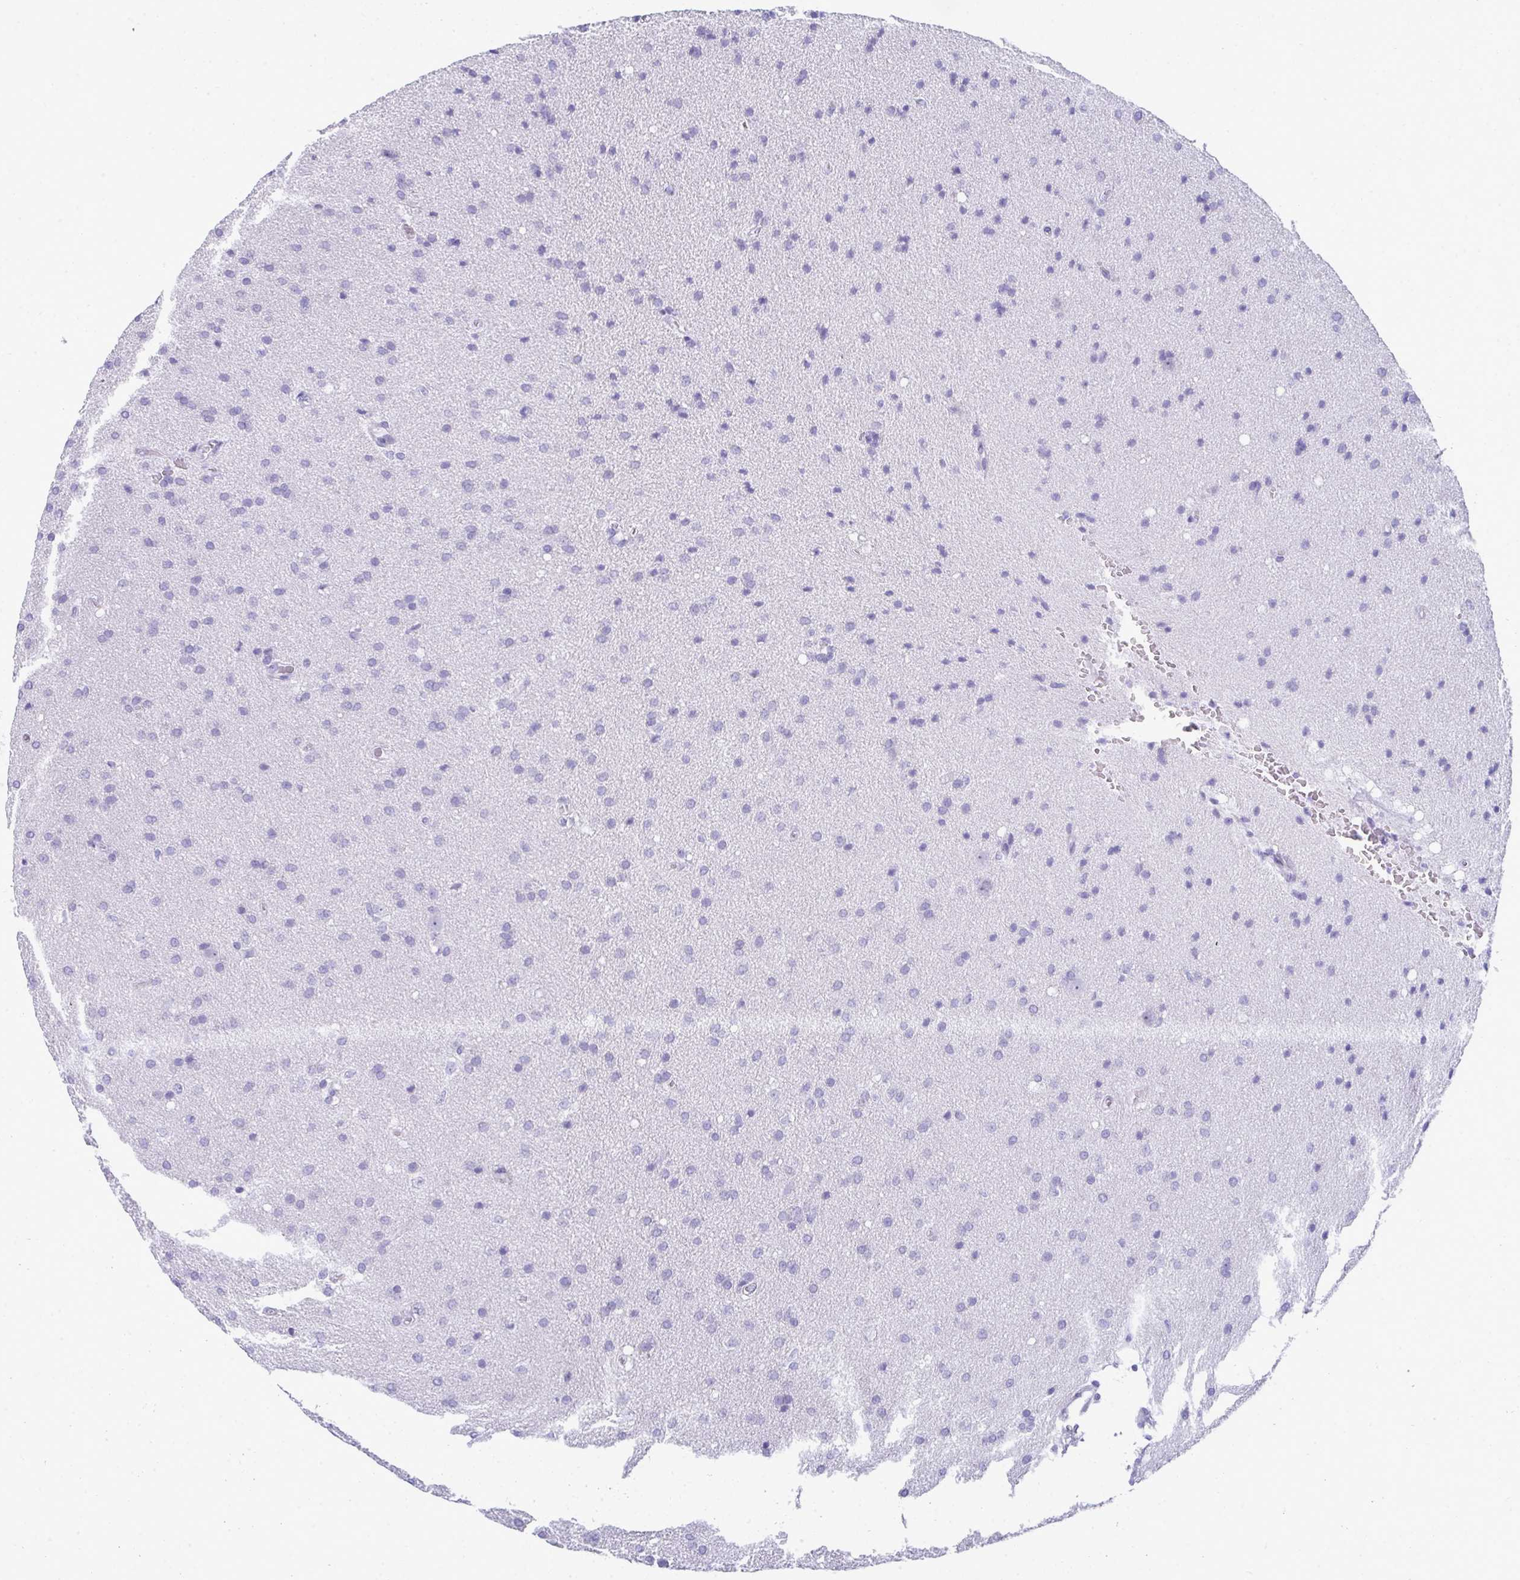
{"staining": {"intensity": "negative", "quantity": "none", "location": "none"}, "tissue": "glioma", "cell_type": "Tumor cells", "image_type": "cancer", "snomed": [{"axis": "morphology", "description": "Glioma, malignant, Low grade"}, {"axis": "topography", "description": "Brain"}], "caption": "DAB (3,3'-diaminobenzidine) immunohistochemical staining of glioma demonstrates no significant expression in tumor cells.", "gene": "PUS7L", "patient": {"sex": "female", "age": 54}}